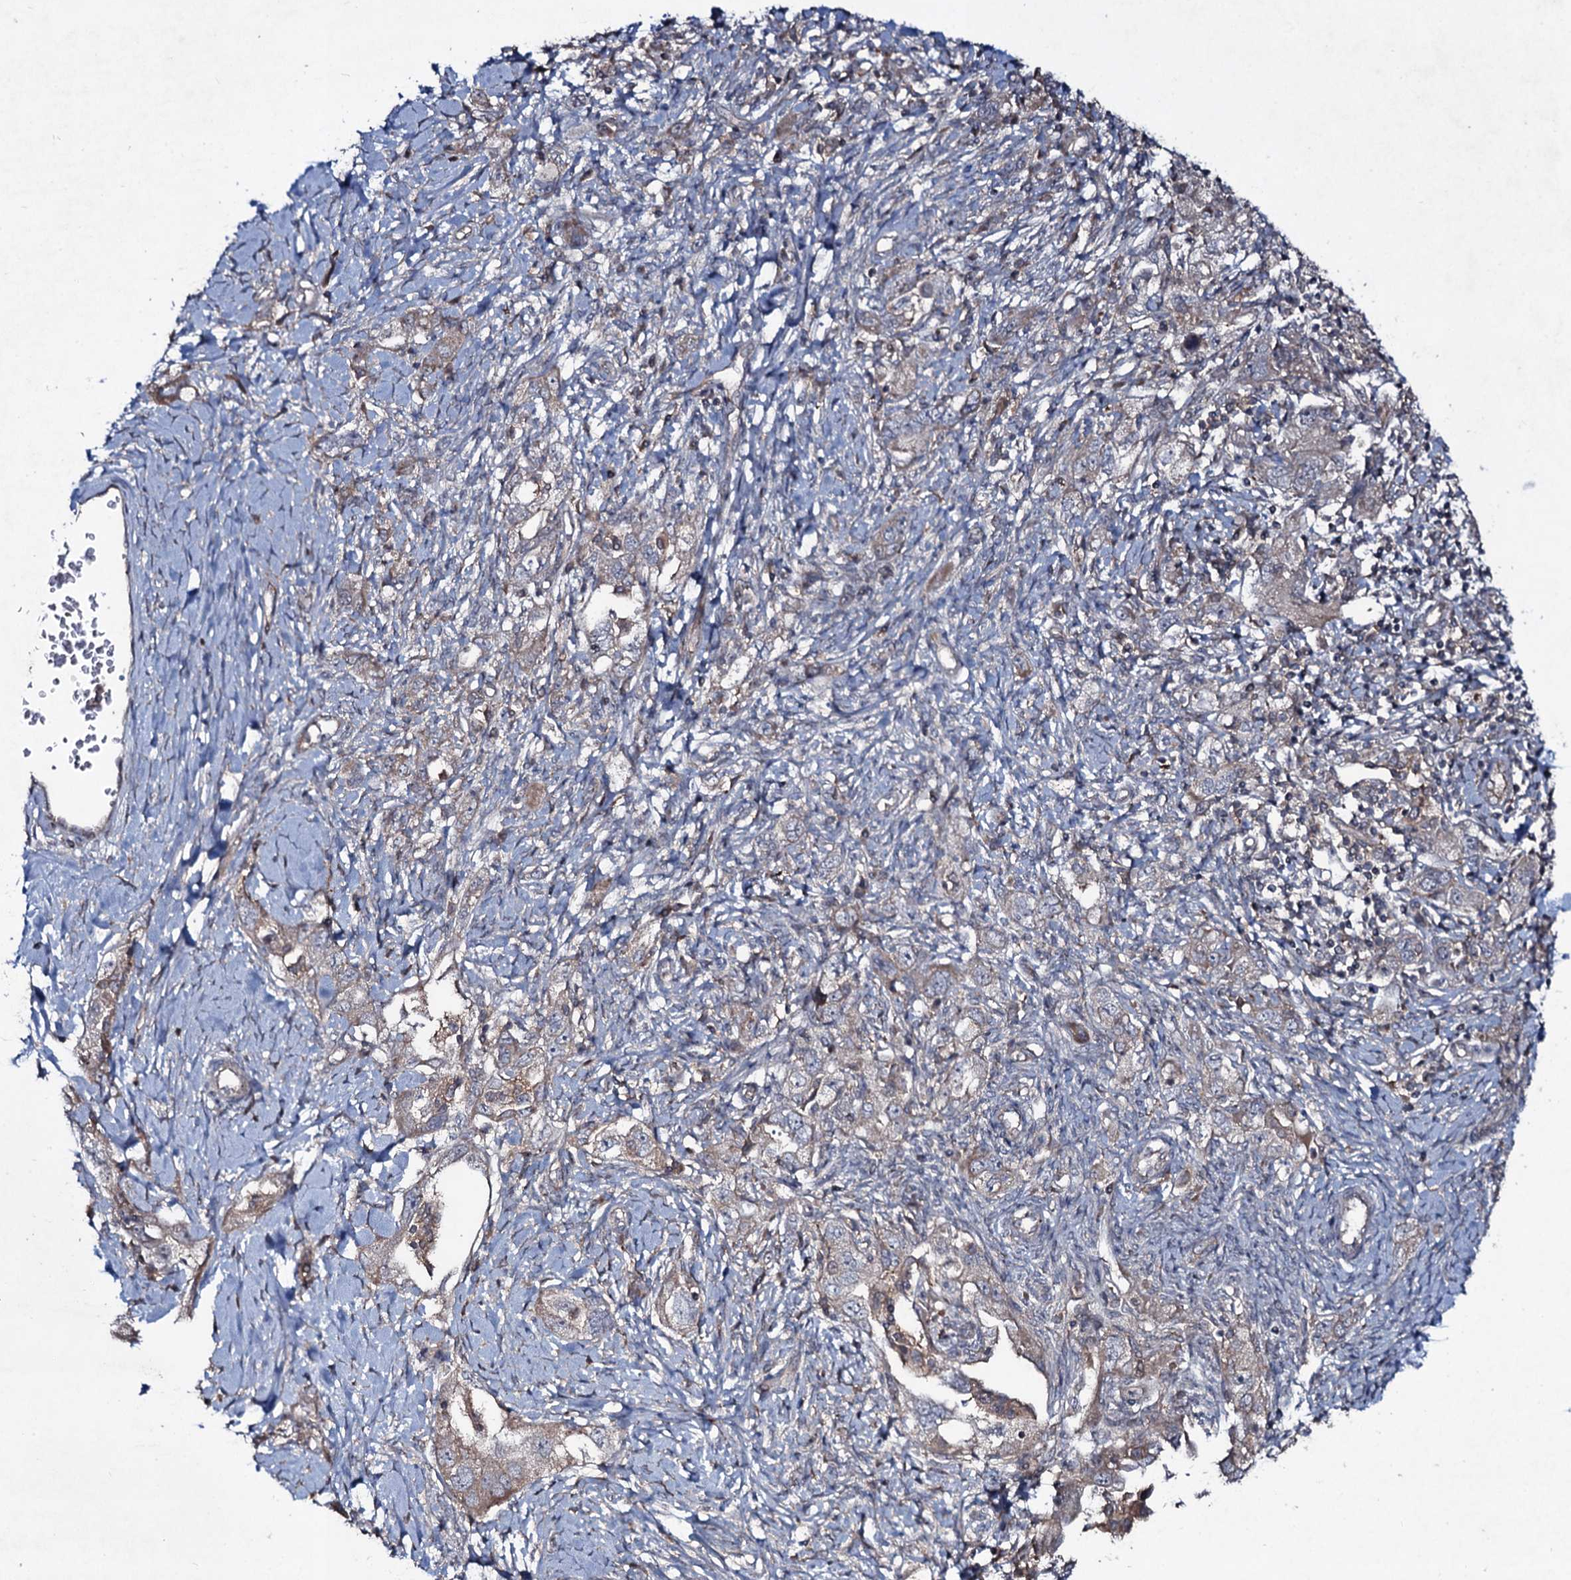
{"staining": {"intensity": "weak", "quantity": "25%-75%", "location": "cytoplasmic/membranous"}, "tissue": "ovarian cancer", "cell_type": "Tumor cells", "image_type": "cancer", "snomed": [{"axis": "morphology", "description": "Carcinoma, NOS"}, {"axis": "morphology", "description": "Cystadenocarcinoma, serous, NOS"}, {"axis": "topography", "description": "Ovary"}], "caption": "Brown immunohistochemical staining in serous cystadenocarcinoma (ovarian) exhibits weak cytoplasmic/membranous expression in approximately 25%-75% of tumor cells.", "gene": "SNAP23", "patient": {"sex": "female", "age": 69}}